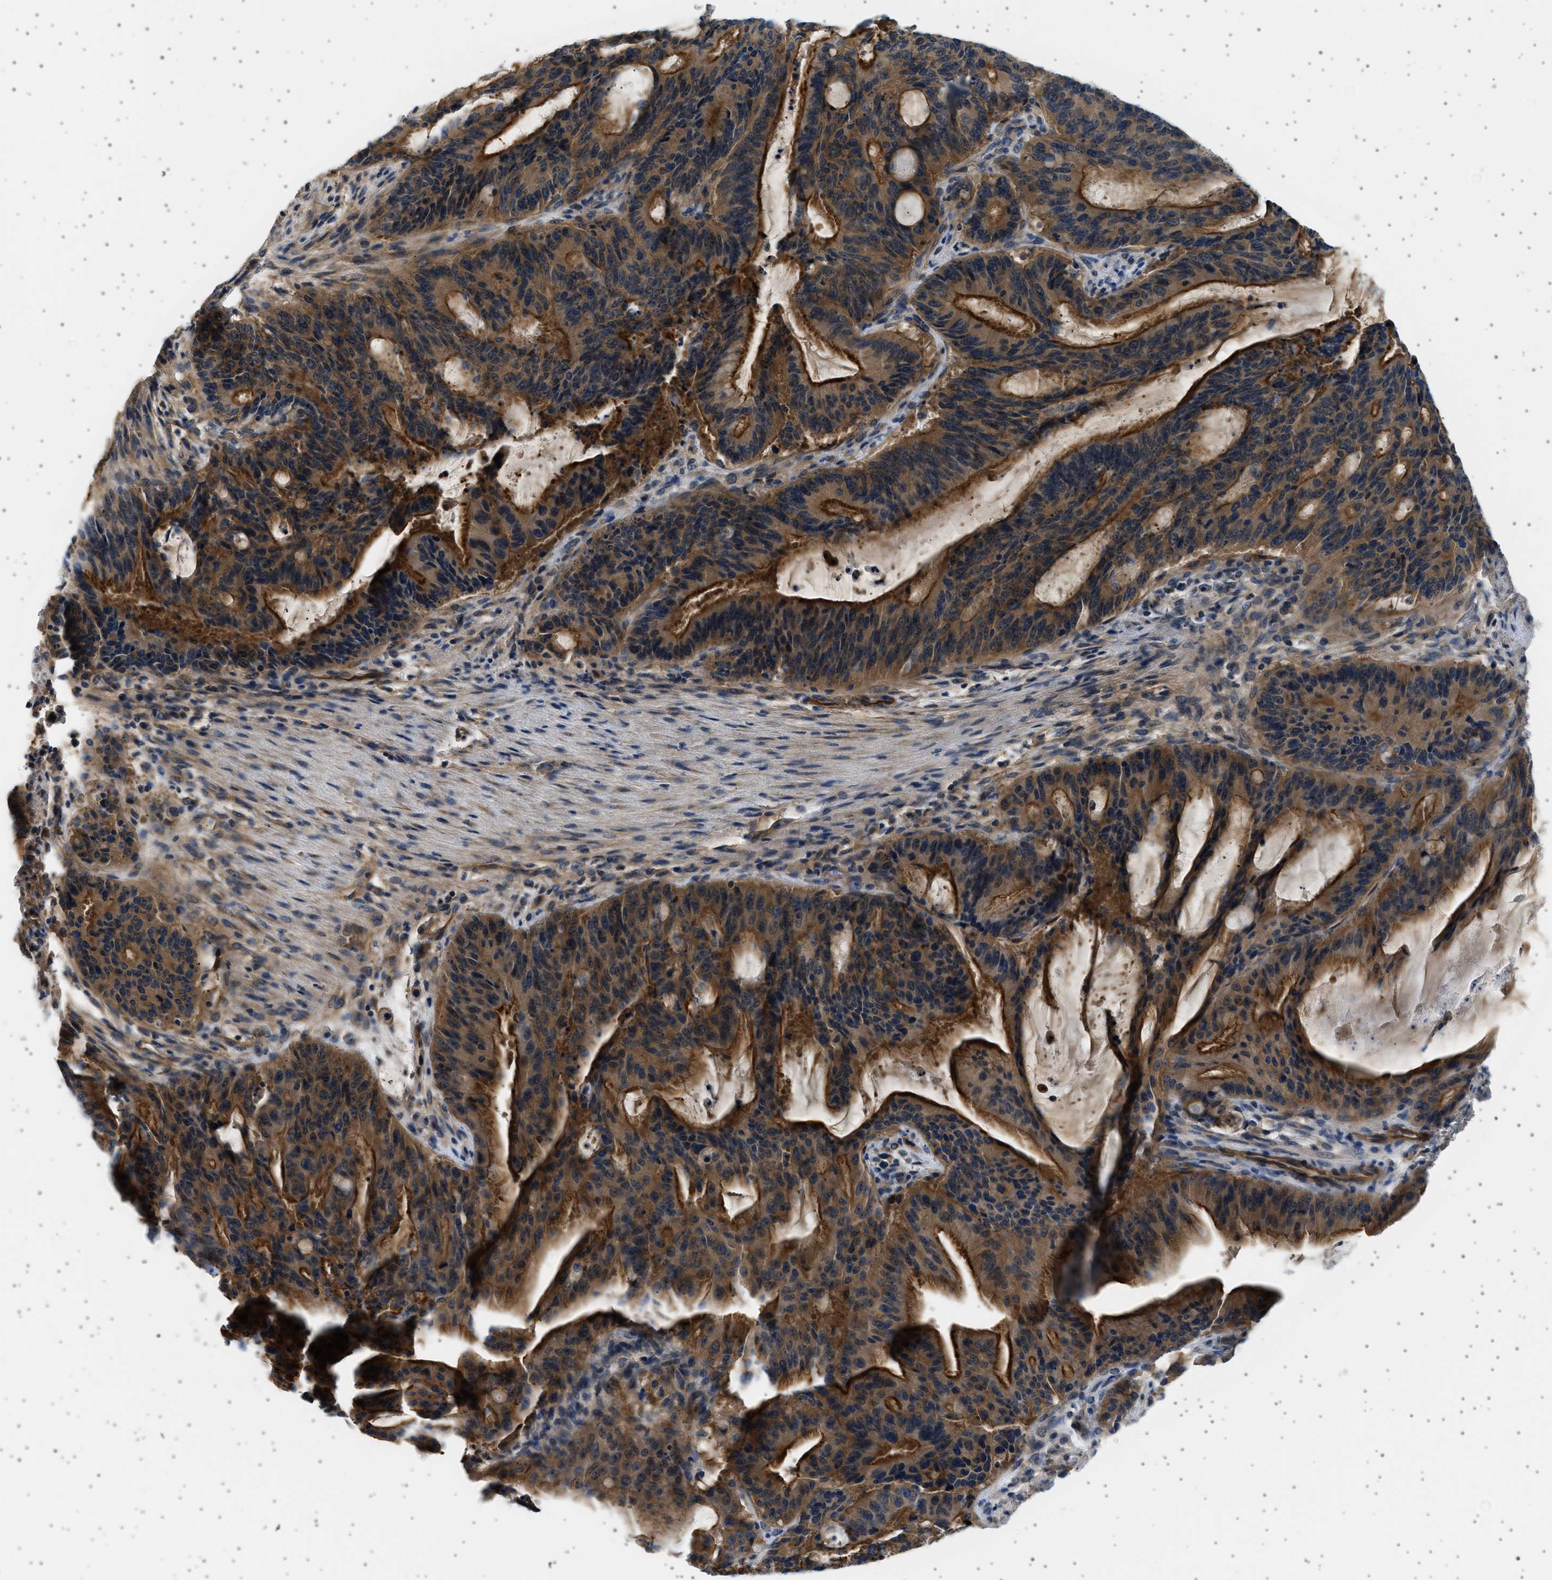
{"staining": {"intensity": "strong", "quantity": ">75%", "location": "cytoplasmic/membranous"}, "tissue": "liver cancer", "cell_type": "Tumor cells", "image_type": "cancer", "snomed": [{"axis": "morphology", "description": "Normal tissue, NOS"}, {"axis": "morphology", "description": "Cholangiocarcinoma"}, {"axis": "topography", "description": "Liver"}, {"axis": "topography", "description": "Peripheral nerve tissue"}], "caption": "Protein analysis of cholangiocarcinoma (liver) tissue shows strong cytoplasmic/membranous staining in approximately >75% of tumor cells.", "gene": "PLPP6", "patient": {"sex": "female", "age": 73}}